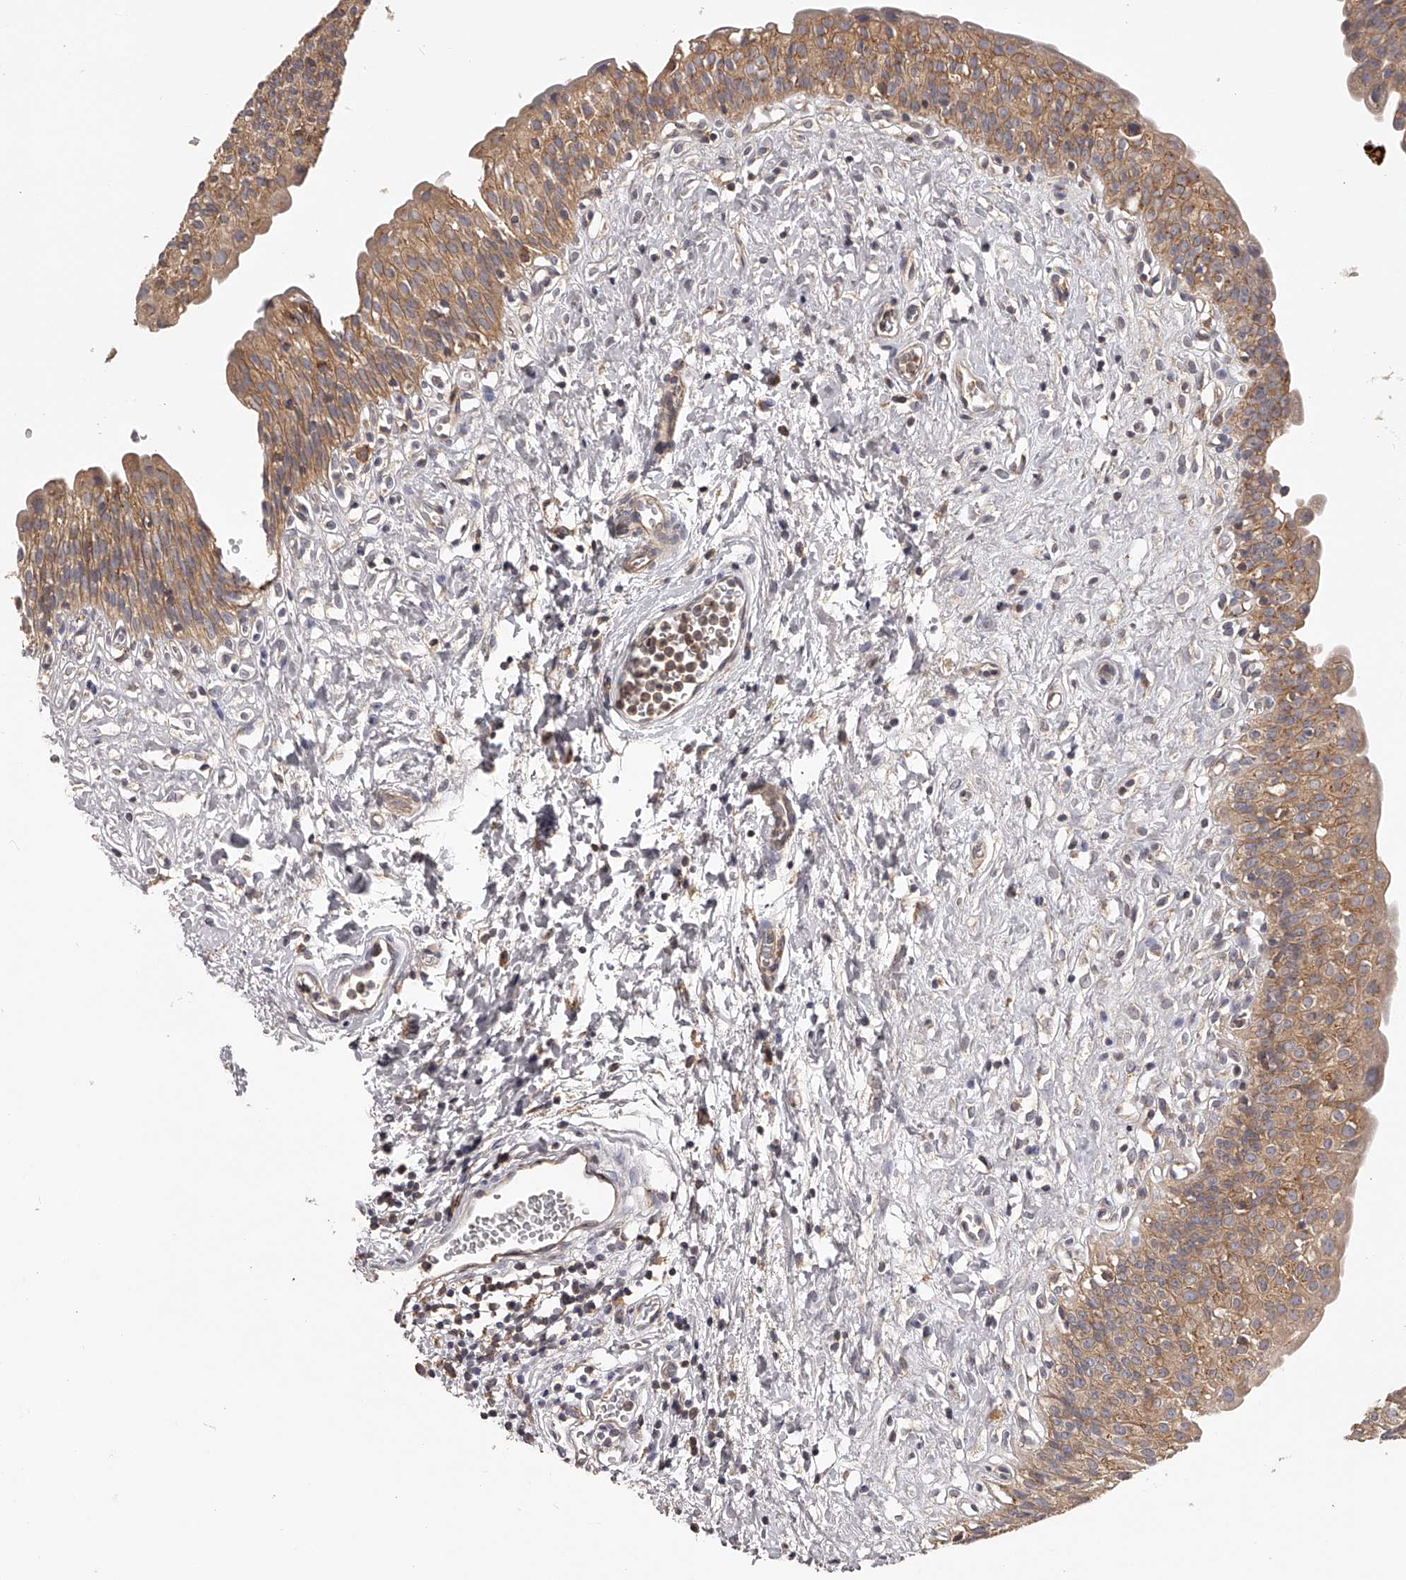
{"staining": {"intensity": "moderate", "quantity": ">75%", "location": "cytoplasmic/membranous"}, "tissue": "urinary bladder", "cell_type": "Urothelial cells", "image_type": "normal", "snomed": [{"axis": "morphology", "description": "Normal tissue, NOS"}, {"axis": "topography", "description": "Urinary bladder"}], "caption": "Immunohistochemistry (IHC) of normal human urinary bladder displays medium levels of moderate cytoplasmic/membranous expression in approximately >75% of urothelial cells.", "gene": "TNN", "patient": {"sex": "male", "age": 51}}